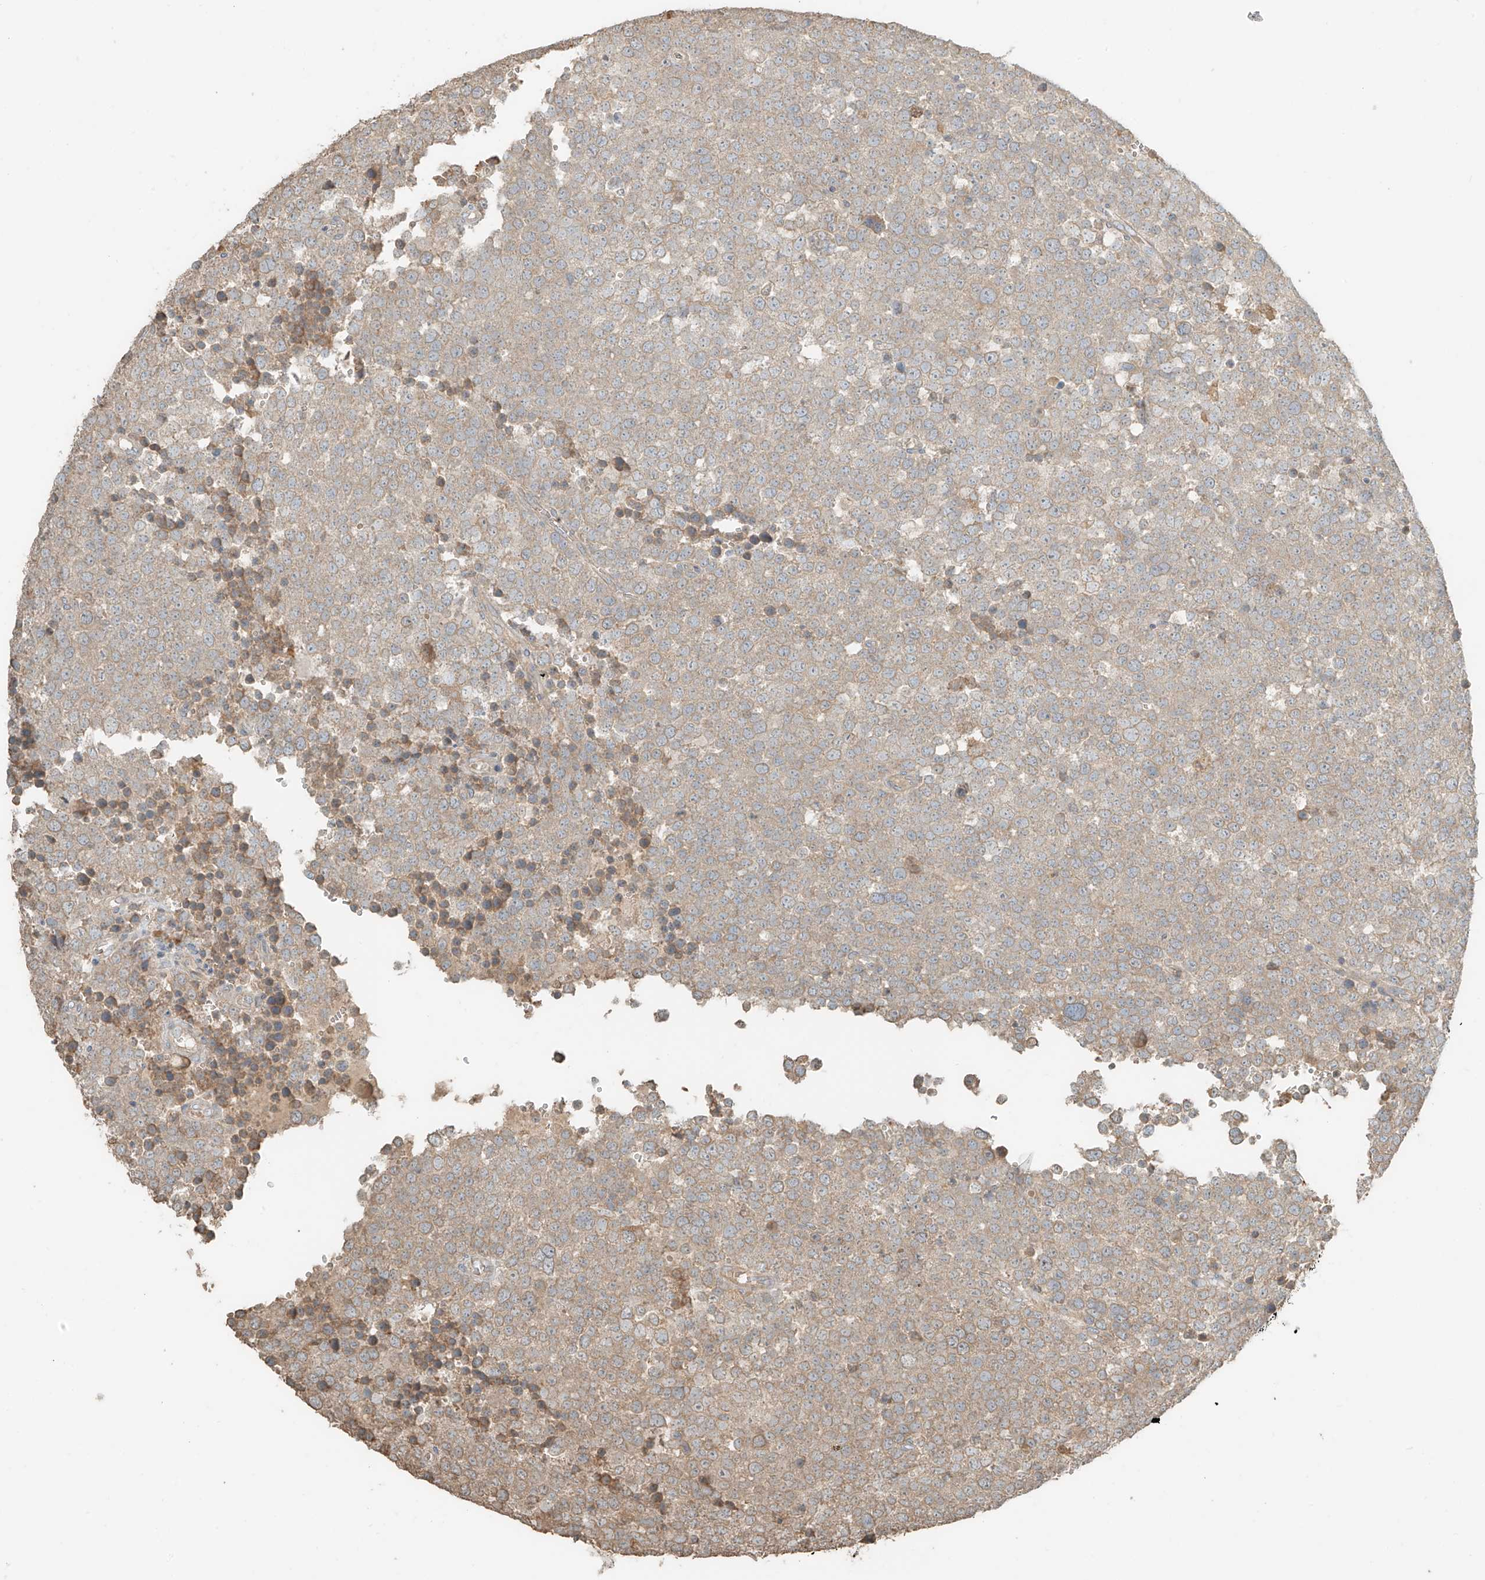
{"staining": {"intensity": "weak", "quantity": ">75%", "location": "cytoplasmic/membranous"}, "tissue": "testis cancer", "cell_type": "Tumor cells", "image_type": "cancer", "snomed": [{"axis": "morphology", "description": "Seminoma, NOS"}, {"axis": "topography", "description": "Testis"}], "caption": "Immunohistochemistry micrograph of testis cancer (seminoma) stained for a protein (brown), which shows low levels of weak cytoplasmic/membranous staining in about >75% of tumor cells.", "gene": "RFTN2", "patient": {"sex": "male", "age": 71}}